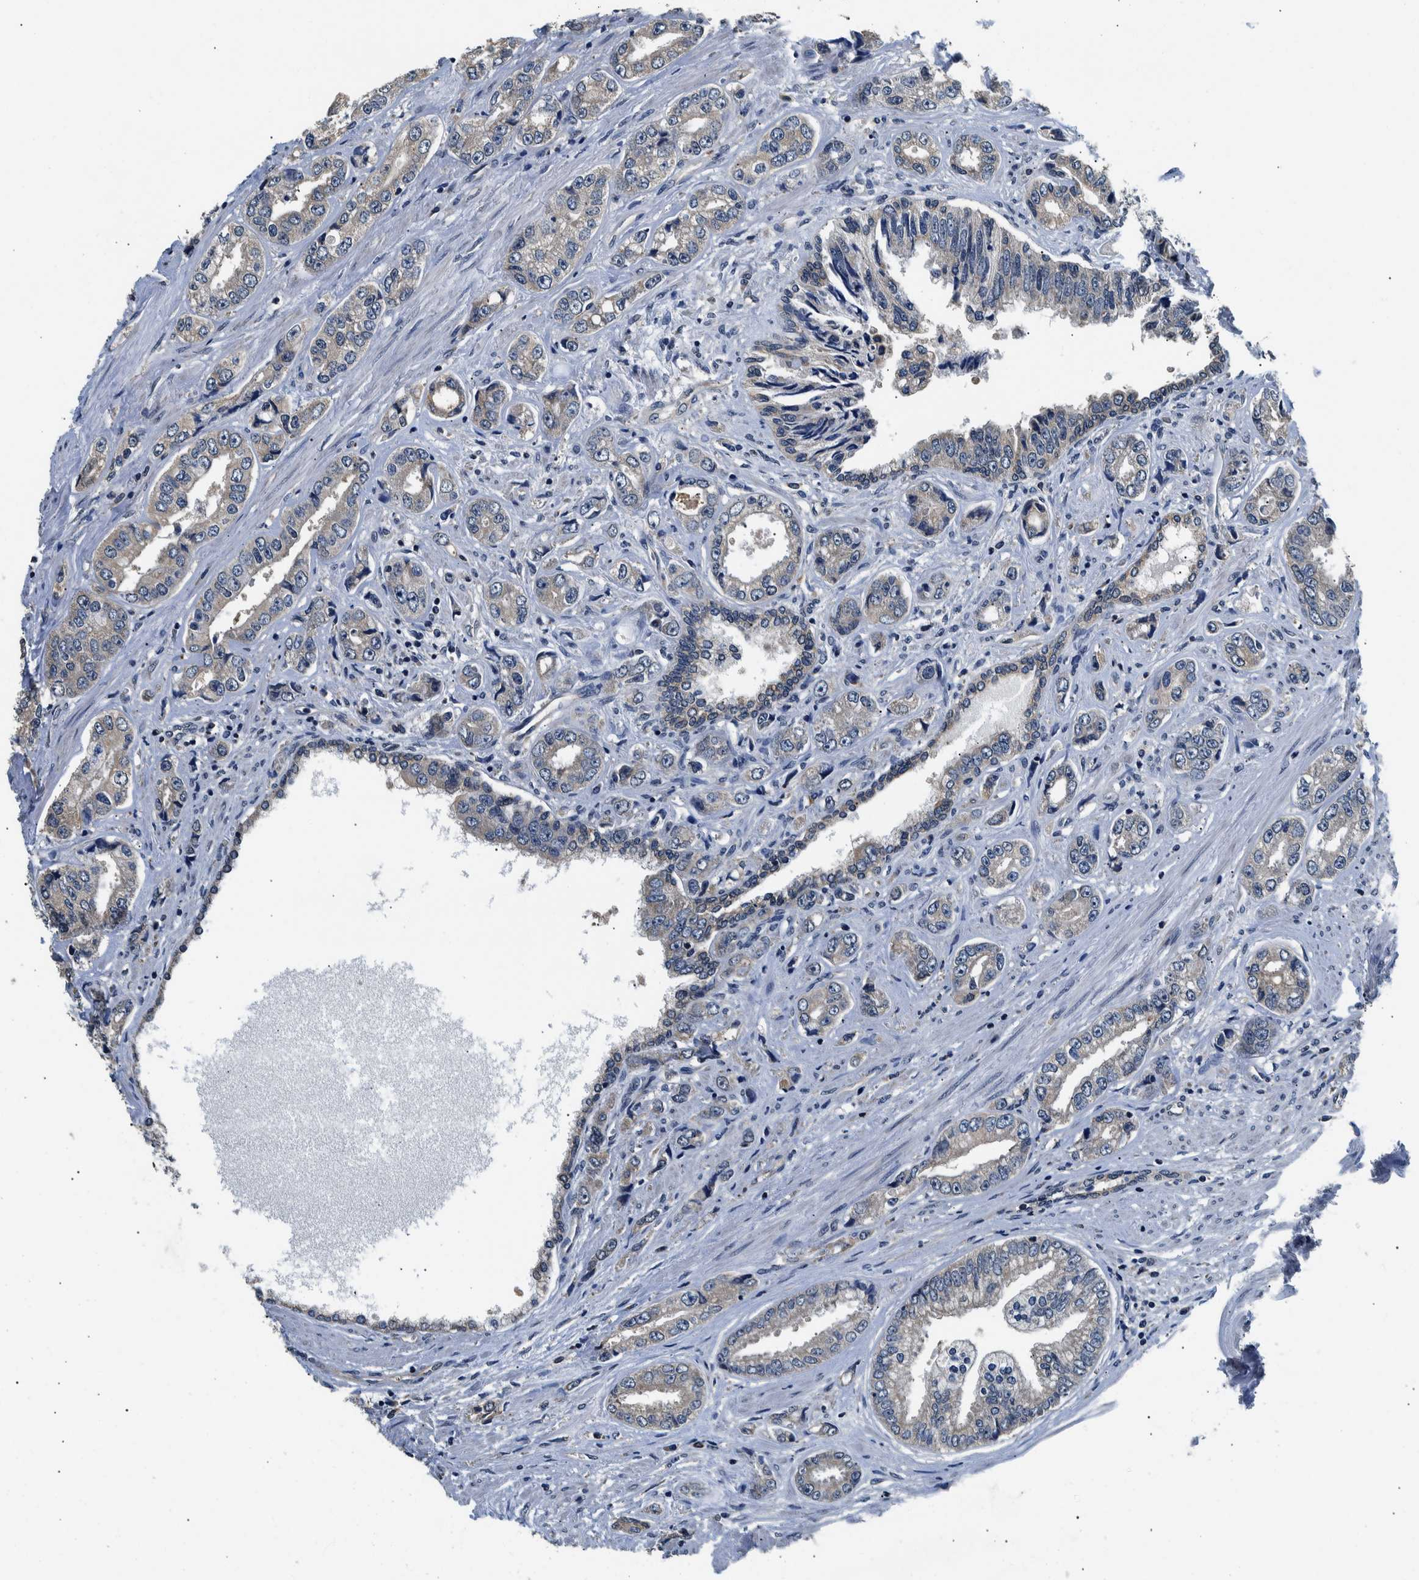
{"staining": {"intensity": "negative", "quantity": "none", "location": "none"}, "tissue": "prostate cancer", "cell_type": "Tumor cells", "image_type": "cancer", "snomed": [{"axis": "morphology", "description": "Adenocarcinoma, High grade"}, {"axis": "topography", "description": "Prostate"}], "caption": "Tumor cells show no significant expression in high-grade adenocarcinoma (prostate).", "gene": "NIBAN2", "patient": {"sex": "male", "age": 61}}